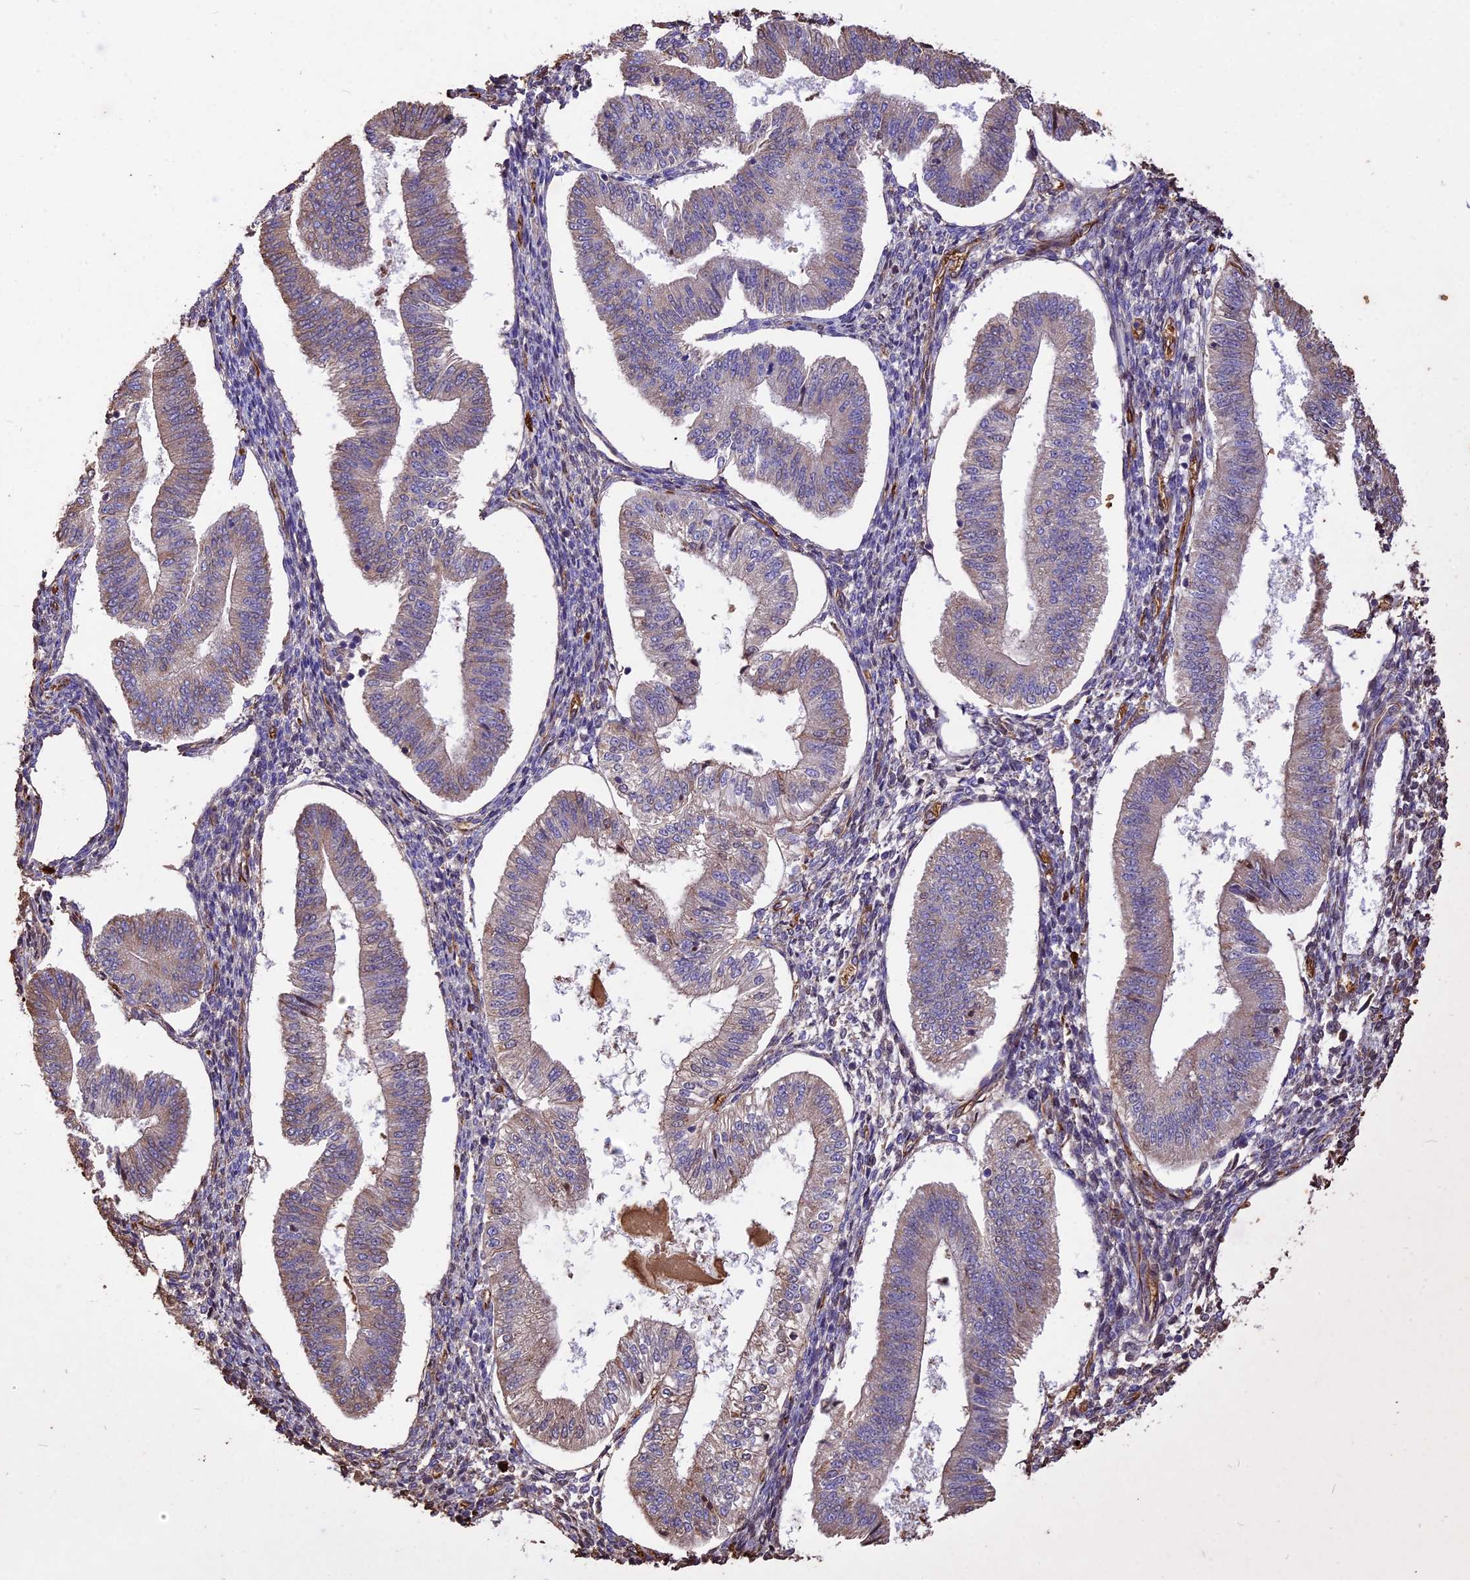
{"staining": {"intensity": "negative", "quantity": "none", "location": "none"}, "tissue": "endometrium", "cell_type": "Cells in endometrial stroma", "image_type": "normal", "snomed": [{"axis": "morphology", "description": "Normal tissue, NOS"}, {"axis": "topography", "description": "Endometrium"}], "caption": "Immunohistochemical staining of normal human endometrium exhibits no significant expression in cells in endometrial stroma.", "gene": "TTC4", "patient": {"sex": "female", "age": 34}}